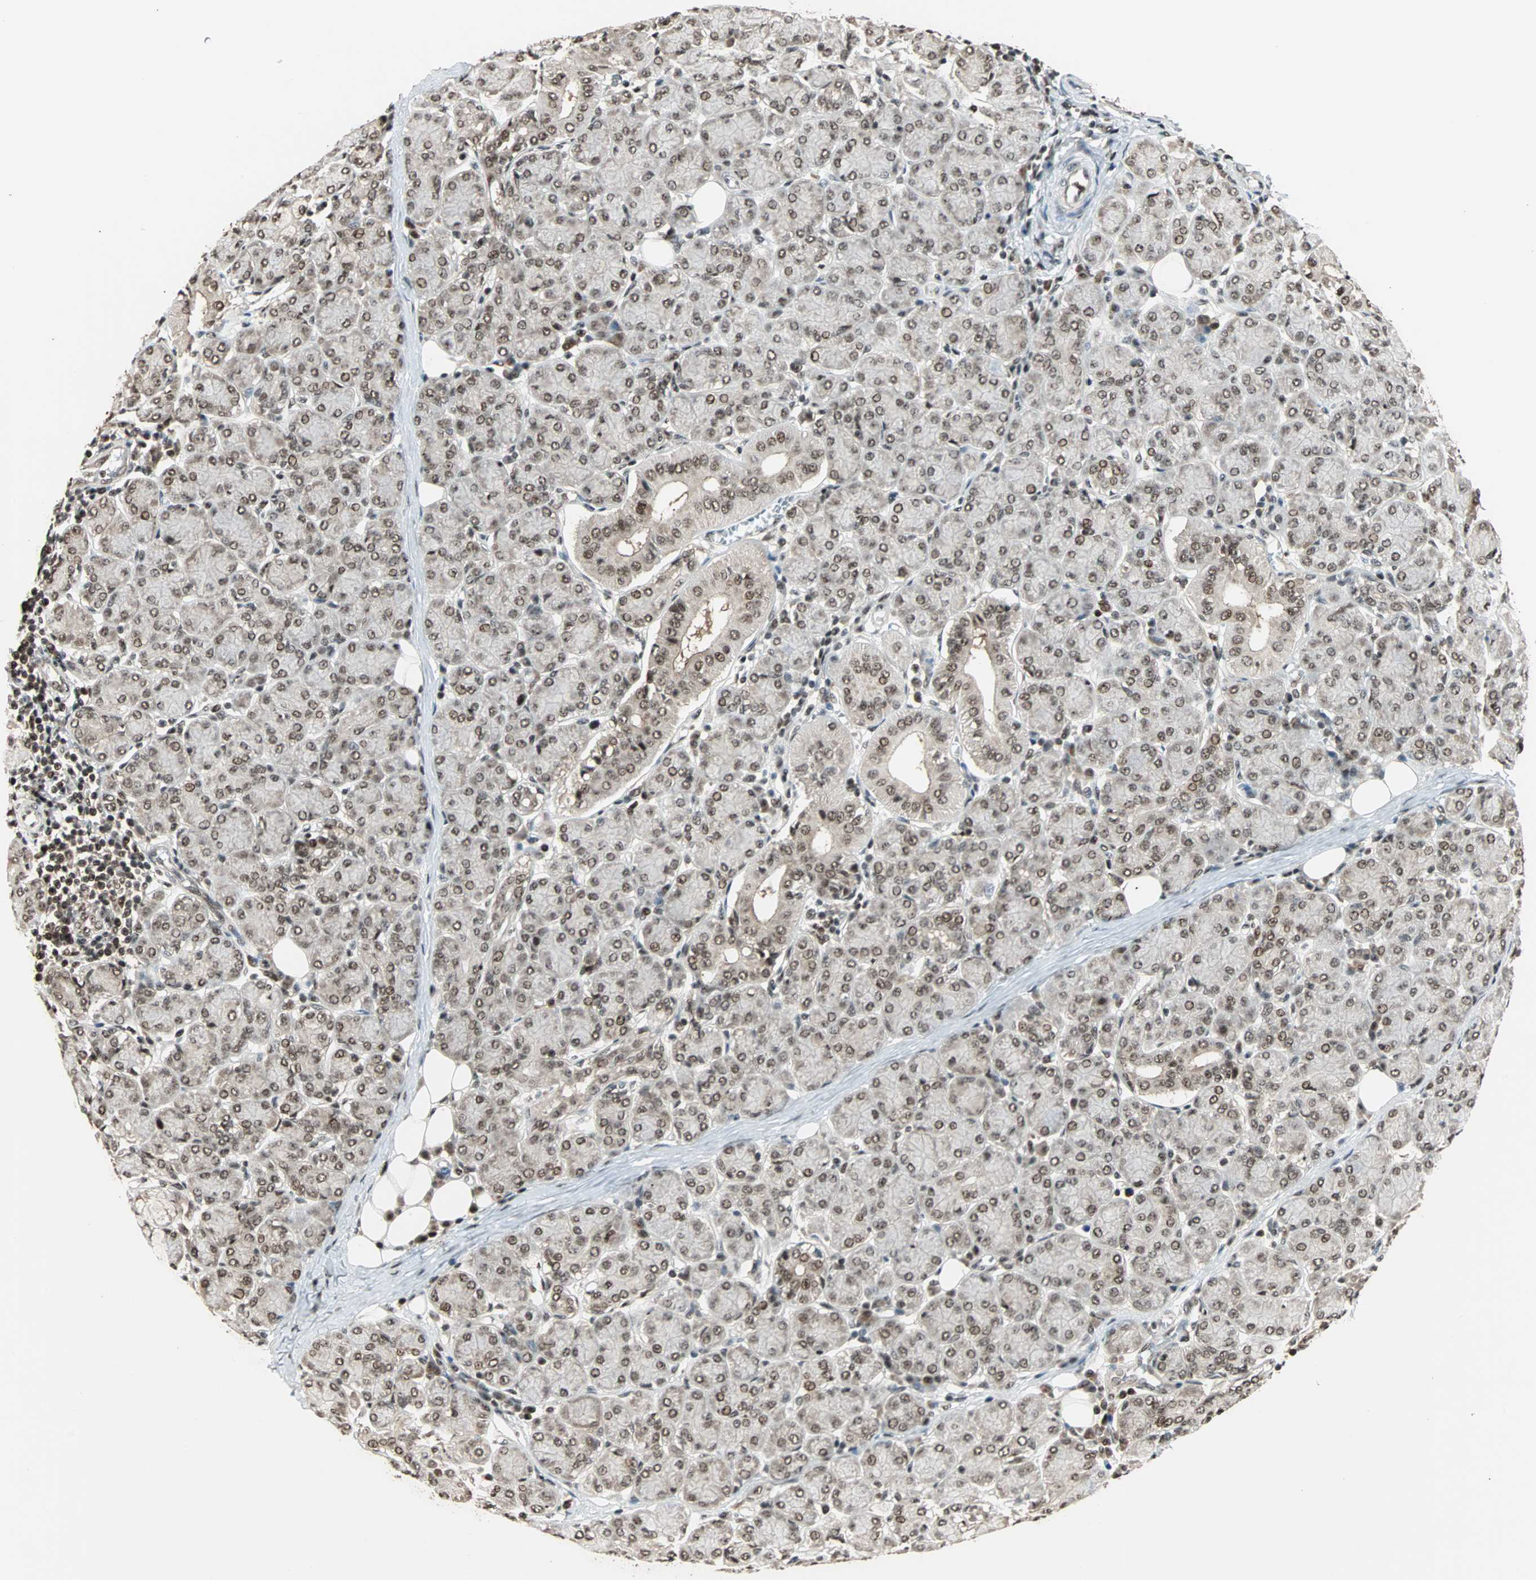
{"staining": {"intensity": "moderate", "quantity": ">75%", "location": "cytoplasmic/membranous,nuclear"}, "tissue": "salivary gland", "cell_type": "Glandular cells", "image_type": "normal", "snomed": [{"axis": "morphology", "description": "Normal tissue, NOS"}, {"axis": "morphology", "description": "Inflammation, NOS"}, {"axis": "topography", "description": "Lymph node"}, {"axis": "topography", "description": "Salivary gland"}], "caption": "Immunohistochemistry (DAB) staining of unremarkable human salivary gland reveals moderate cytoplasmic/membranous,nuclear protein positivity in about >75% of glandular cells.", "gene": "ZNF44", "patient": {"sex": "male", "age": 3}}